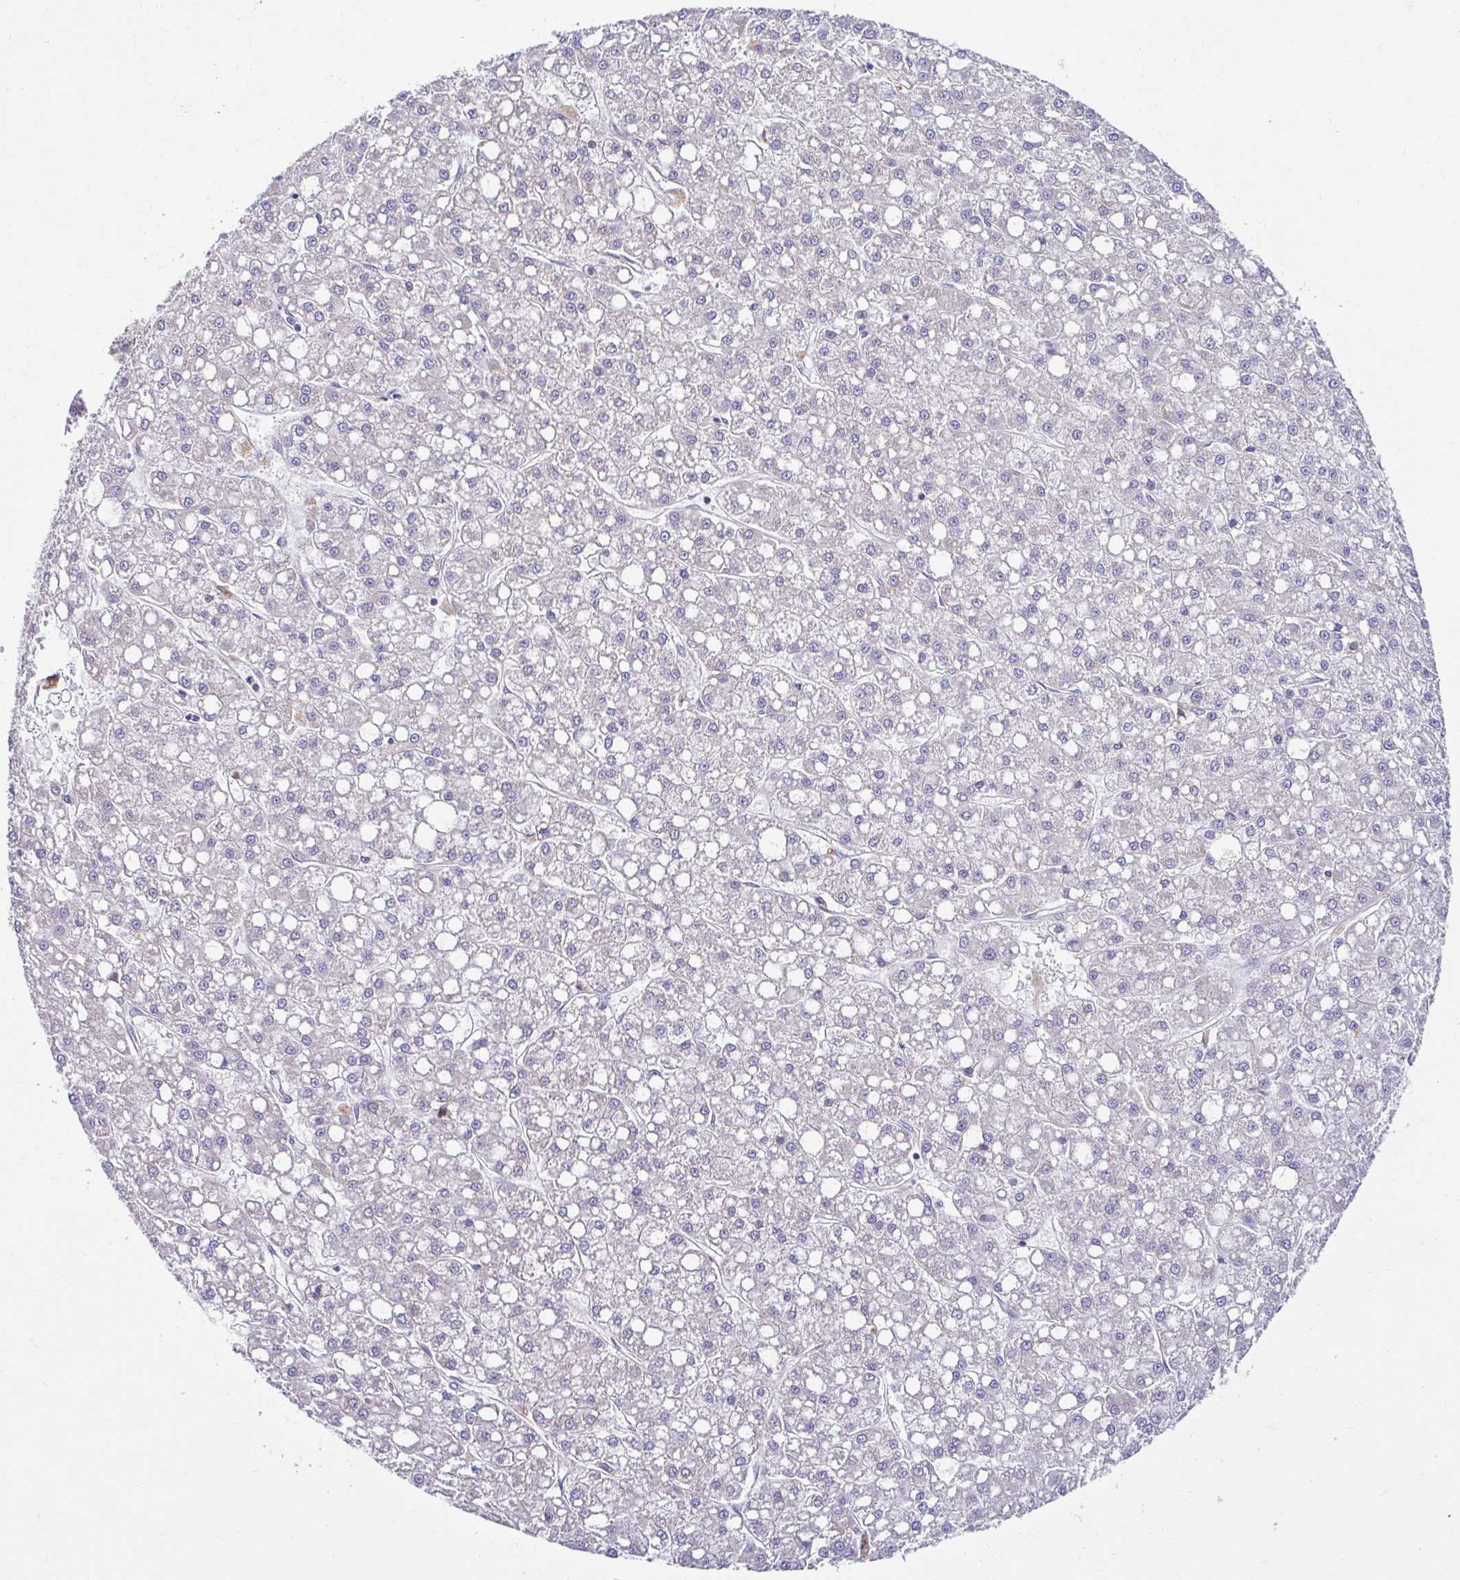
{"staining": {"intensity": "negative", "quantity": "none", "location": "none"}, "tissue": "liver cancer", "cell_type": "Tumor cells", "image_type": "cancer", "snomed": [{"axis": "morphology", "description": "Carcinoma, Hepatocellular, NOS"}, {"axis": "topography", "description": "Liver"}], "caption": "Immunohistochemistry (IHC) of liver hepatocellular carcinoma shows no staining in tumor cells. Nuclei are stained in blue.", "gene": "ZNF33A", "patient": {"sex": "male", "age": 67}}